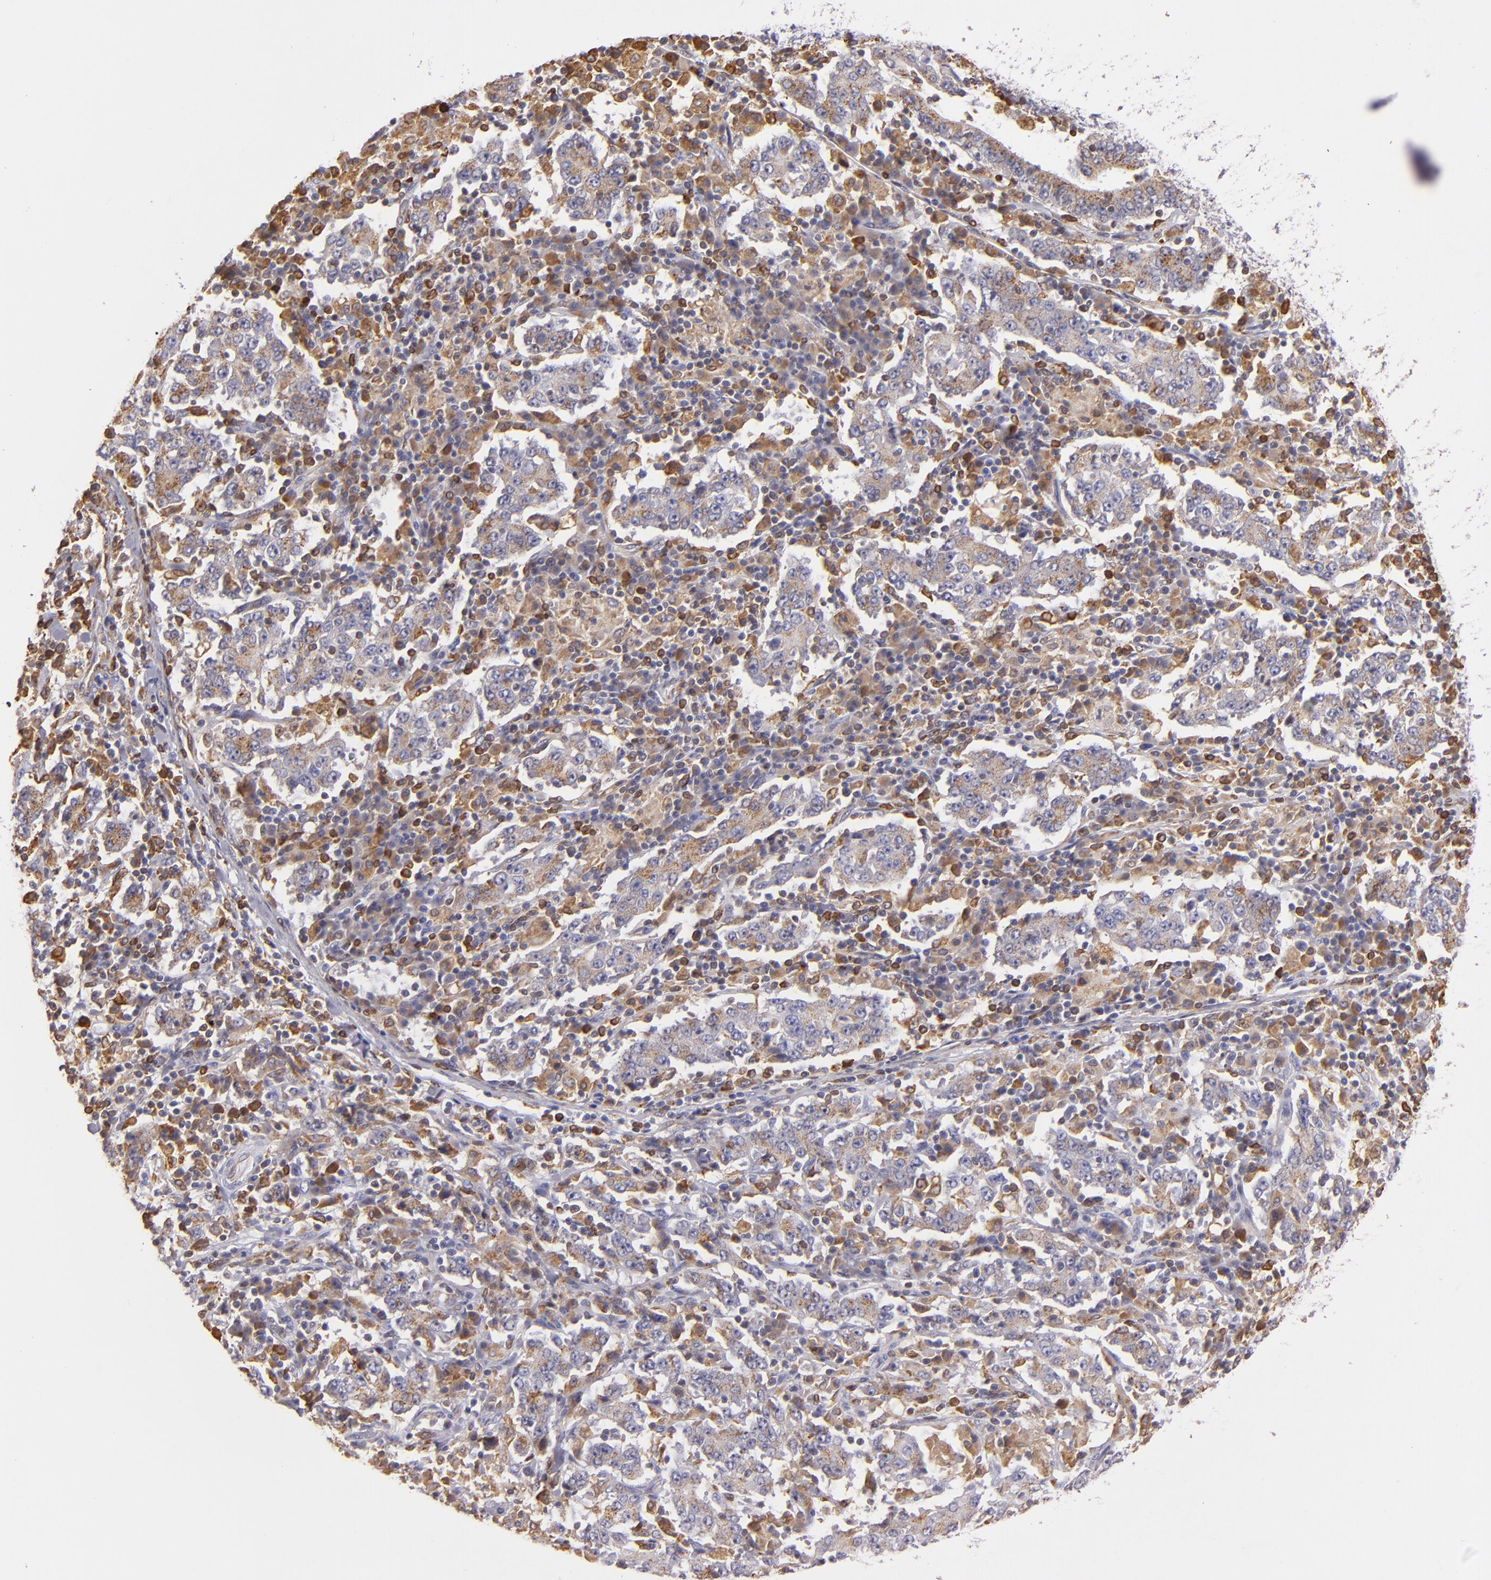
{"staining": {"intensity": "weak", "quantity": "25%-75%", "location": "cytoplasmic/membranous"}, "tissue": "stomach cancer", "cell_type": "Tumor cells", "image_type": "cancer", "snomed": [{"axis": "morphology", "description": "Normal tissue, NOS"}, {"axis": "morphology", "description": "Adenocarcinoma, NOS"}, {"axis": "topography", "description": "Stomach, upper"}, {"axis": "topography", "description": "Stomach"}], "caption": "IHC (DAB) staining of human stomach cancer exhibits weak cytoplasmic/membranous protein positivity in about 25%-75% of tumor cells.", "gene": "CD74", "patient": {"sex": "male", "age": 59}}